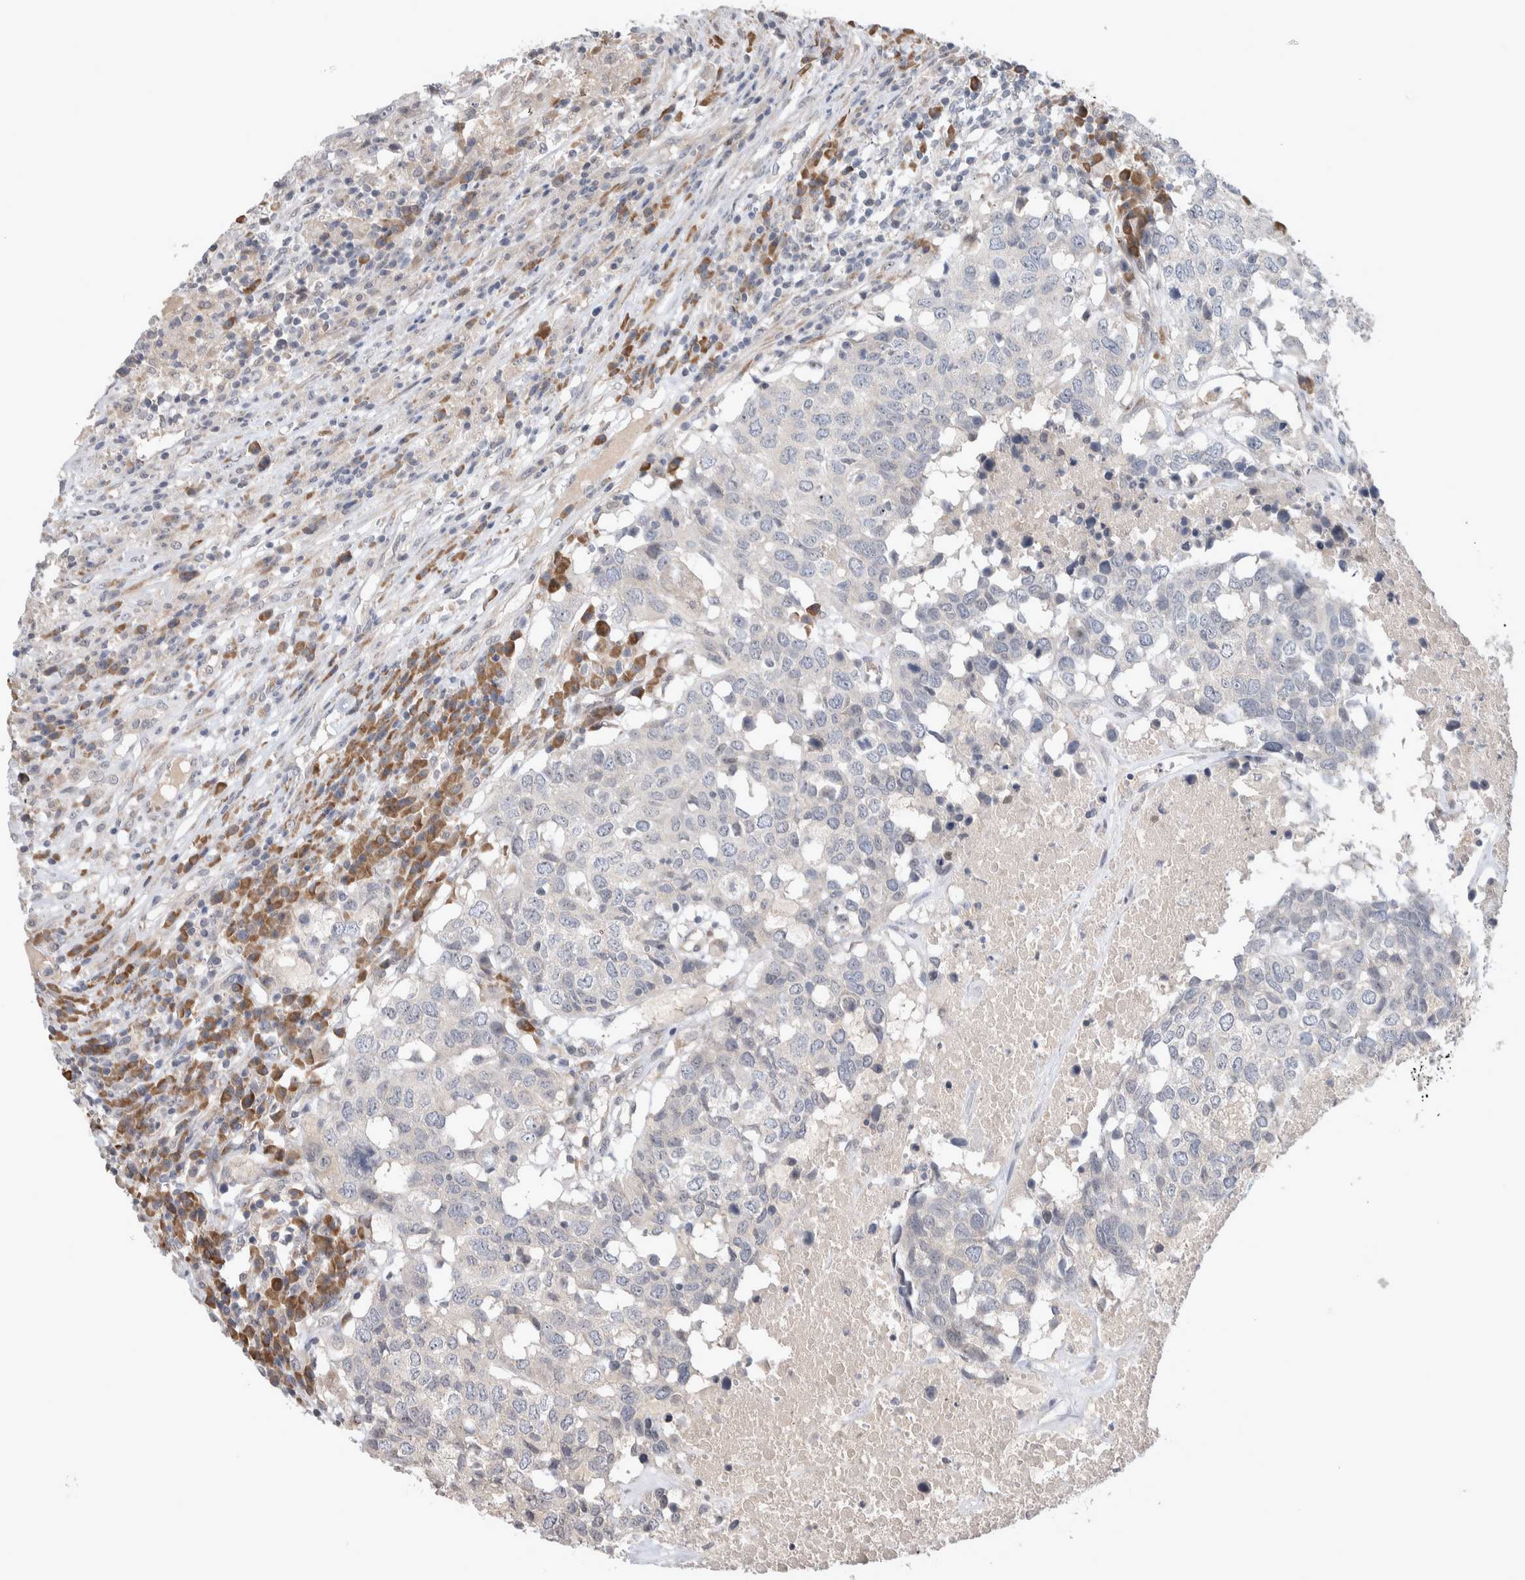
{"staining": {"intensity": "negative", "quantity": "none", "location": "none"}, "tissue": "head and neck cancer", "cell_type": "Tumor cells", "image_type": "cancer", "snomed": [{"axis": "morphology", "description": "Squamous cell carcinoma, NOS"}, {"axis": "topography", "description": "Head-Neck"}], "caption": "The immunohistochemistry photomicrograph has no significant staining in tumor cells of head and neck cancer tissue.", "gene": "CUL2", "patient": {"sex": "male", "age": 66}}